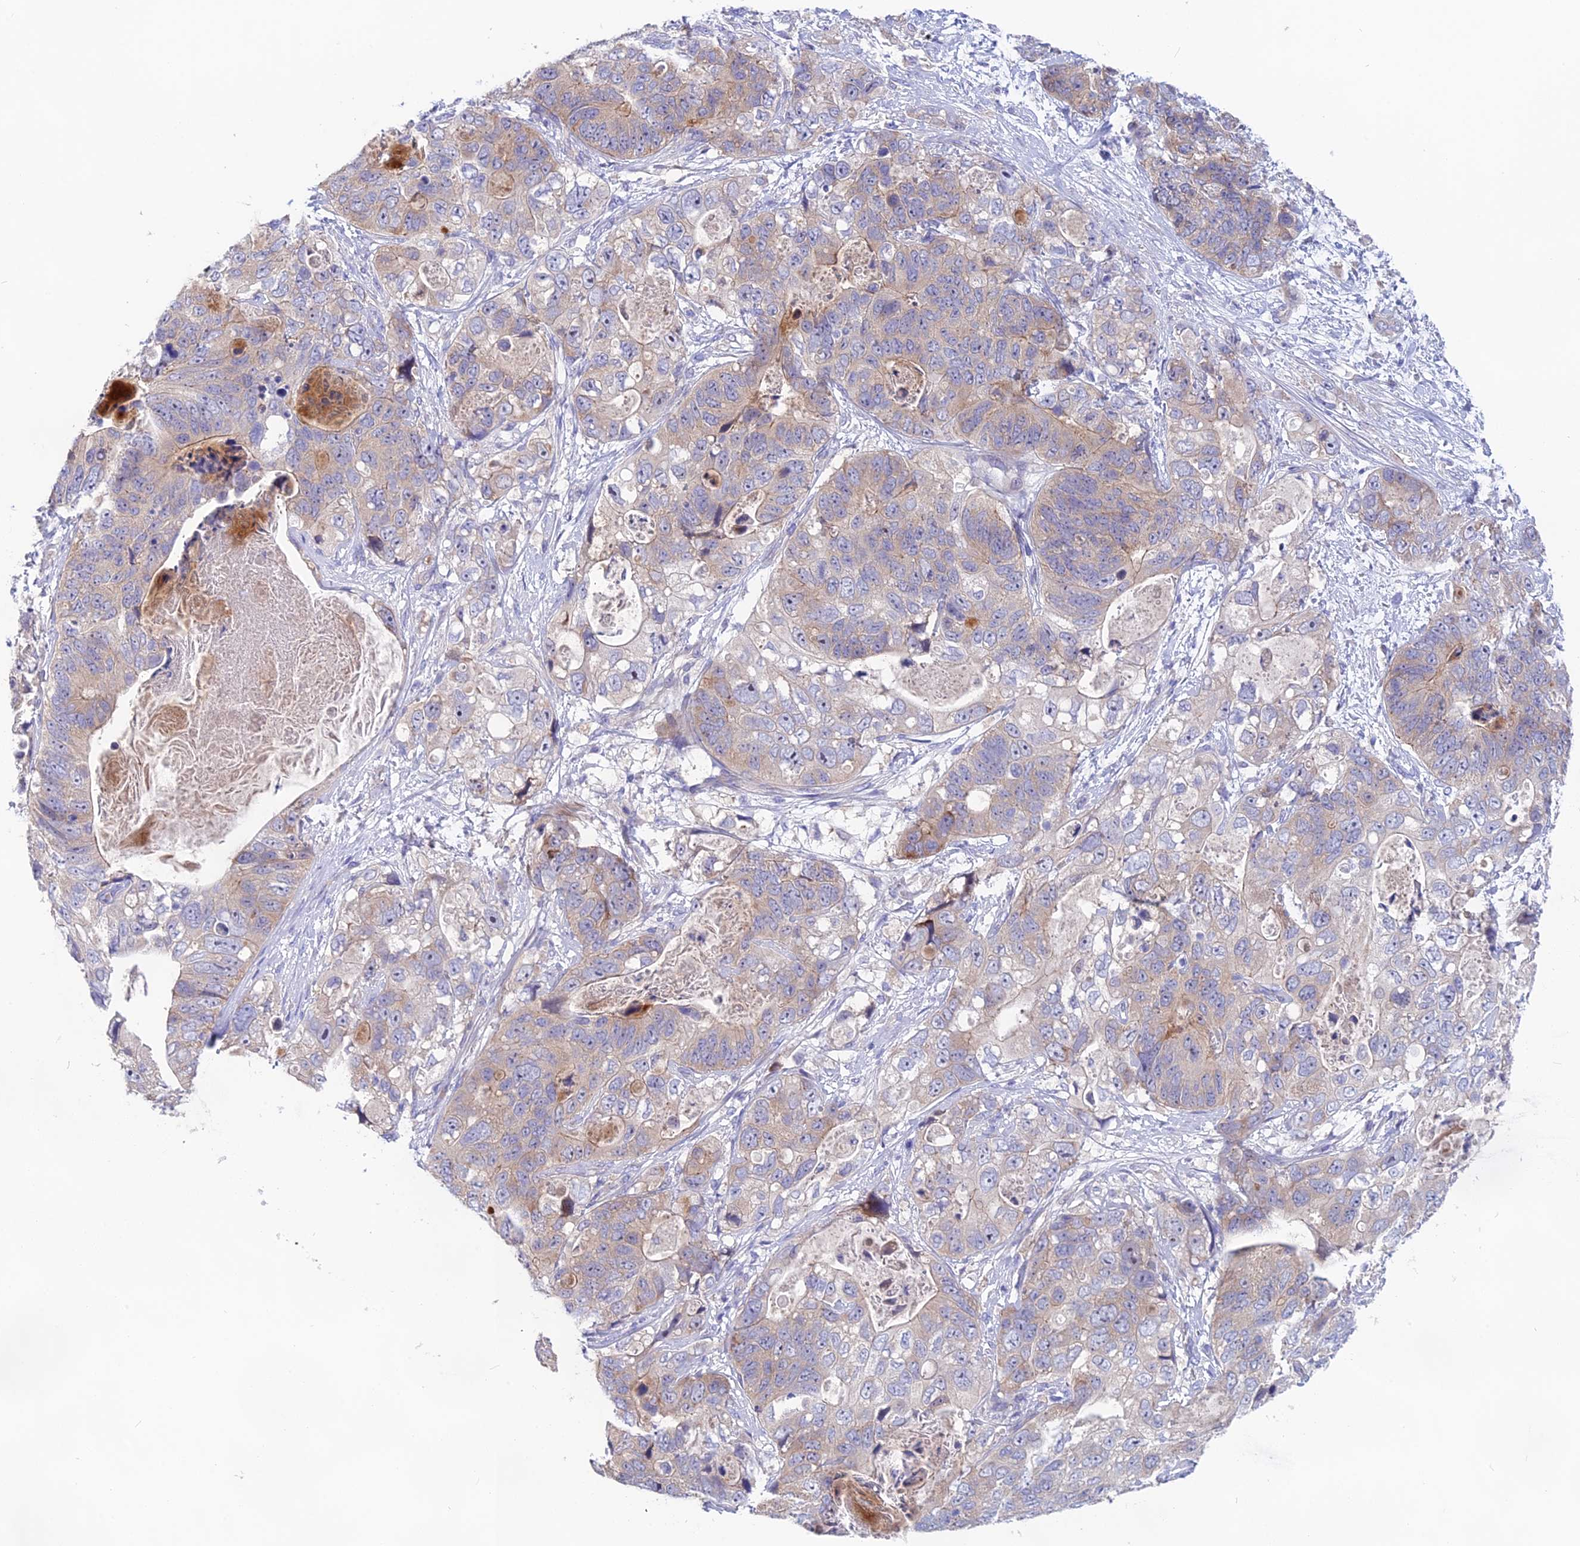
{"staining": {"intensity": "weak", "quantity": "<25%", "location": "cytoplasmic/membranous"}, "tissue": "stomach cancer", "cell_type": "Tumor cells", "image_type": "cancer", "snomed": [{"axis": "morphology", "description": "Adenocarcinoma, NOS"}, {"axis": "topography", "description": "Stomach"}], "caption": "IHC photomicrograph of neoplastic tissue: stomach adenocarcinoma stained with DAB (3,3'-diaminobenzidine) reveals no significant protein staining in tumor cells.", "gene": "TENT4B", "patient": {"sex": "female", "age": 89}}